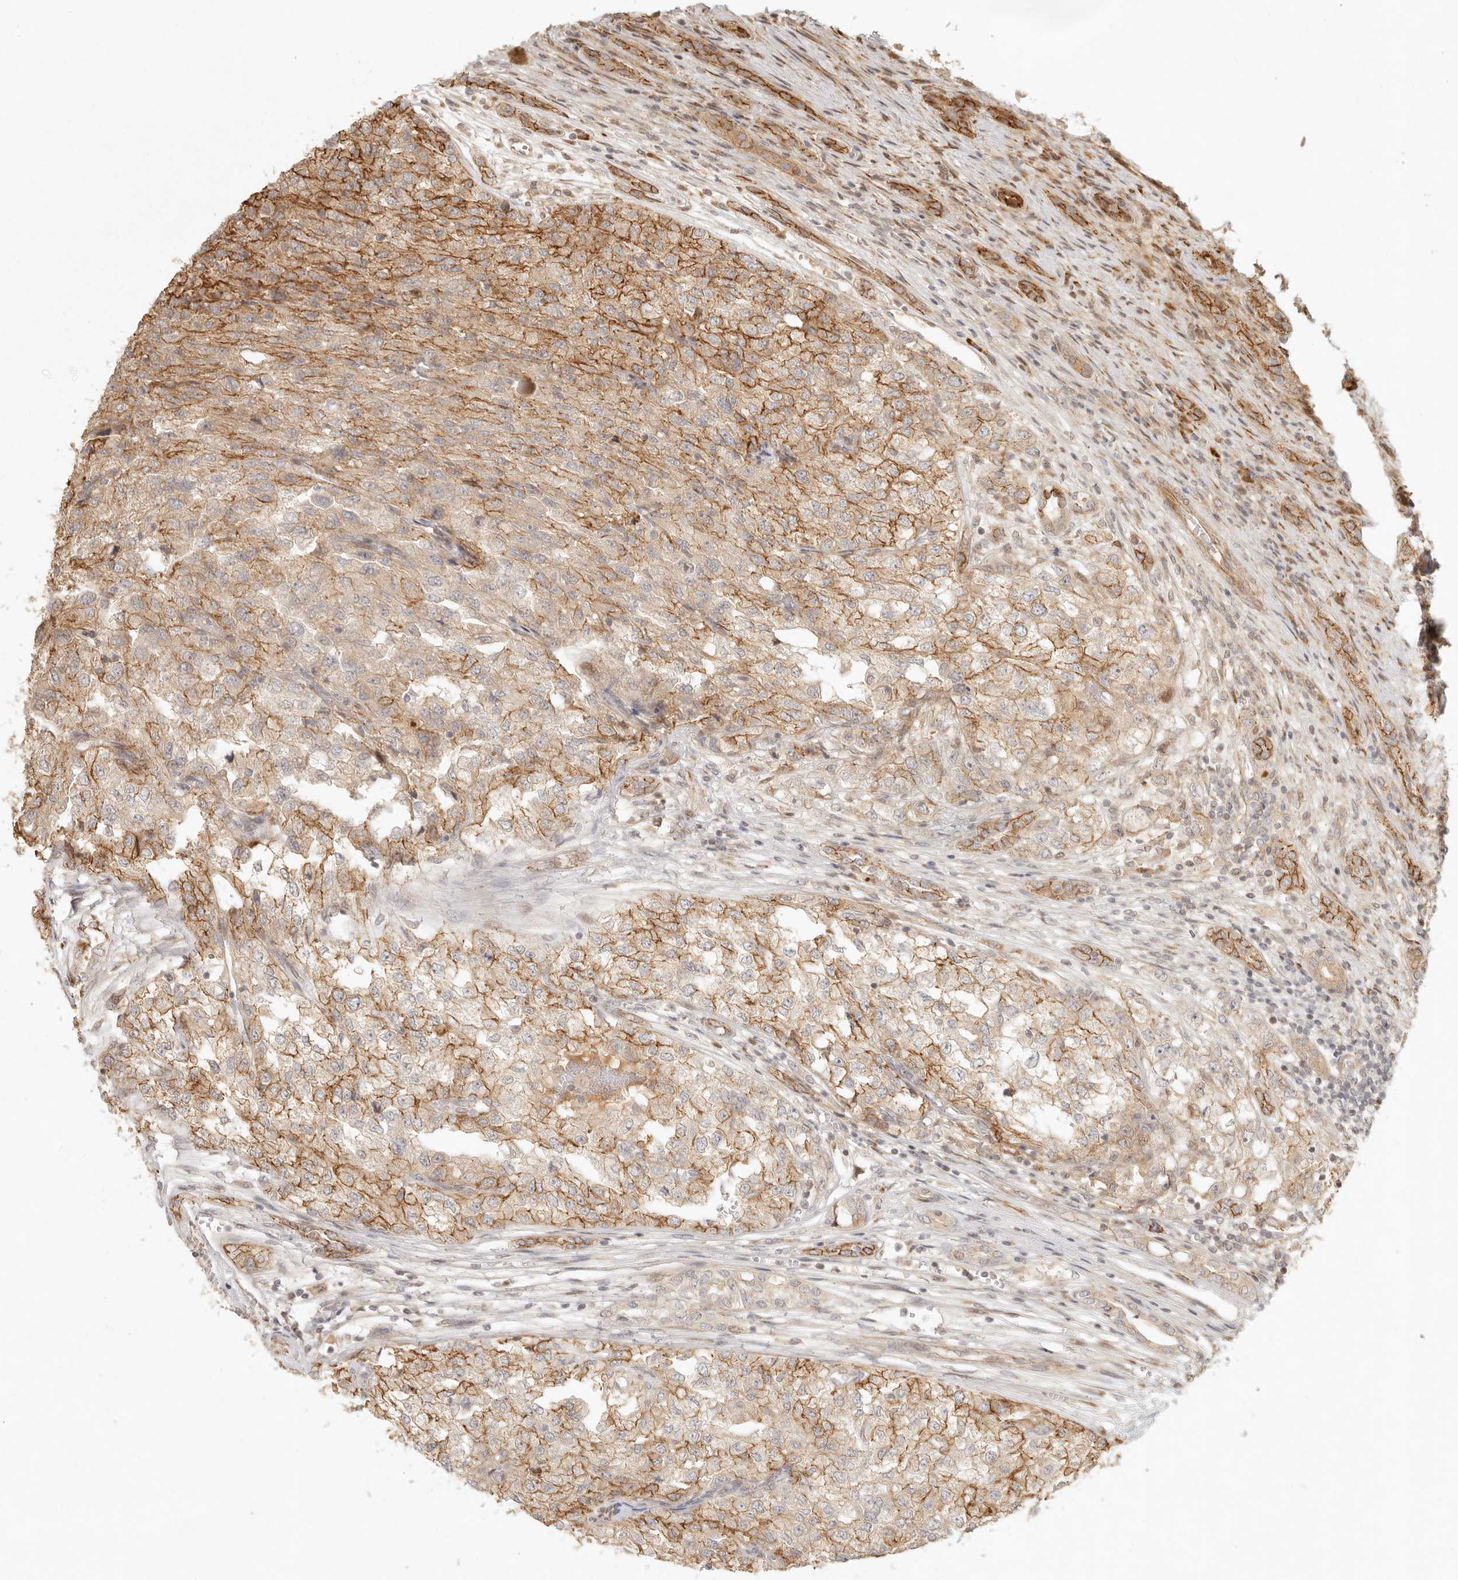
{"staining": {"intensity": "moderate", "quantity": "25%-75%", "location": "cytoplasmic/membranous"}, "tissue": "renal cancer", "cell_type": "Tumor cells", "image_type": "cancer", "snomed": [{"axis": "morphology", "description": "Adenocarcinoma, NOS"}, {"axis": "topography", "description": "Kidney"}], "caption": "Immunohistochemical staining of renal cancer shows medium levels of moderate cytoplasmic/membranous expression in about 25%-75% of tumor cells.", "gene": "KLHL38", "patient": {"sex": "female", "age": 54}}